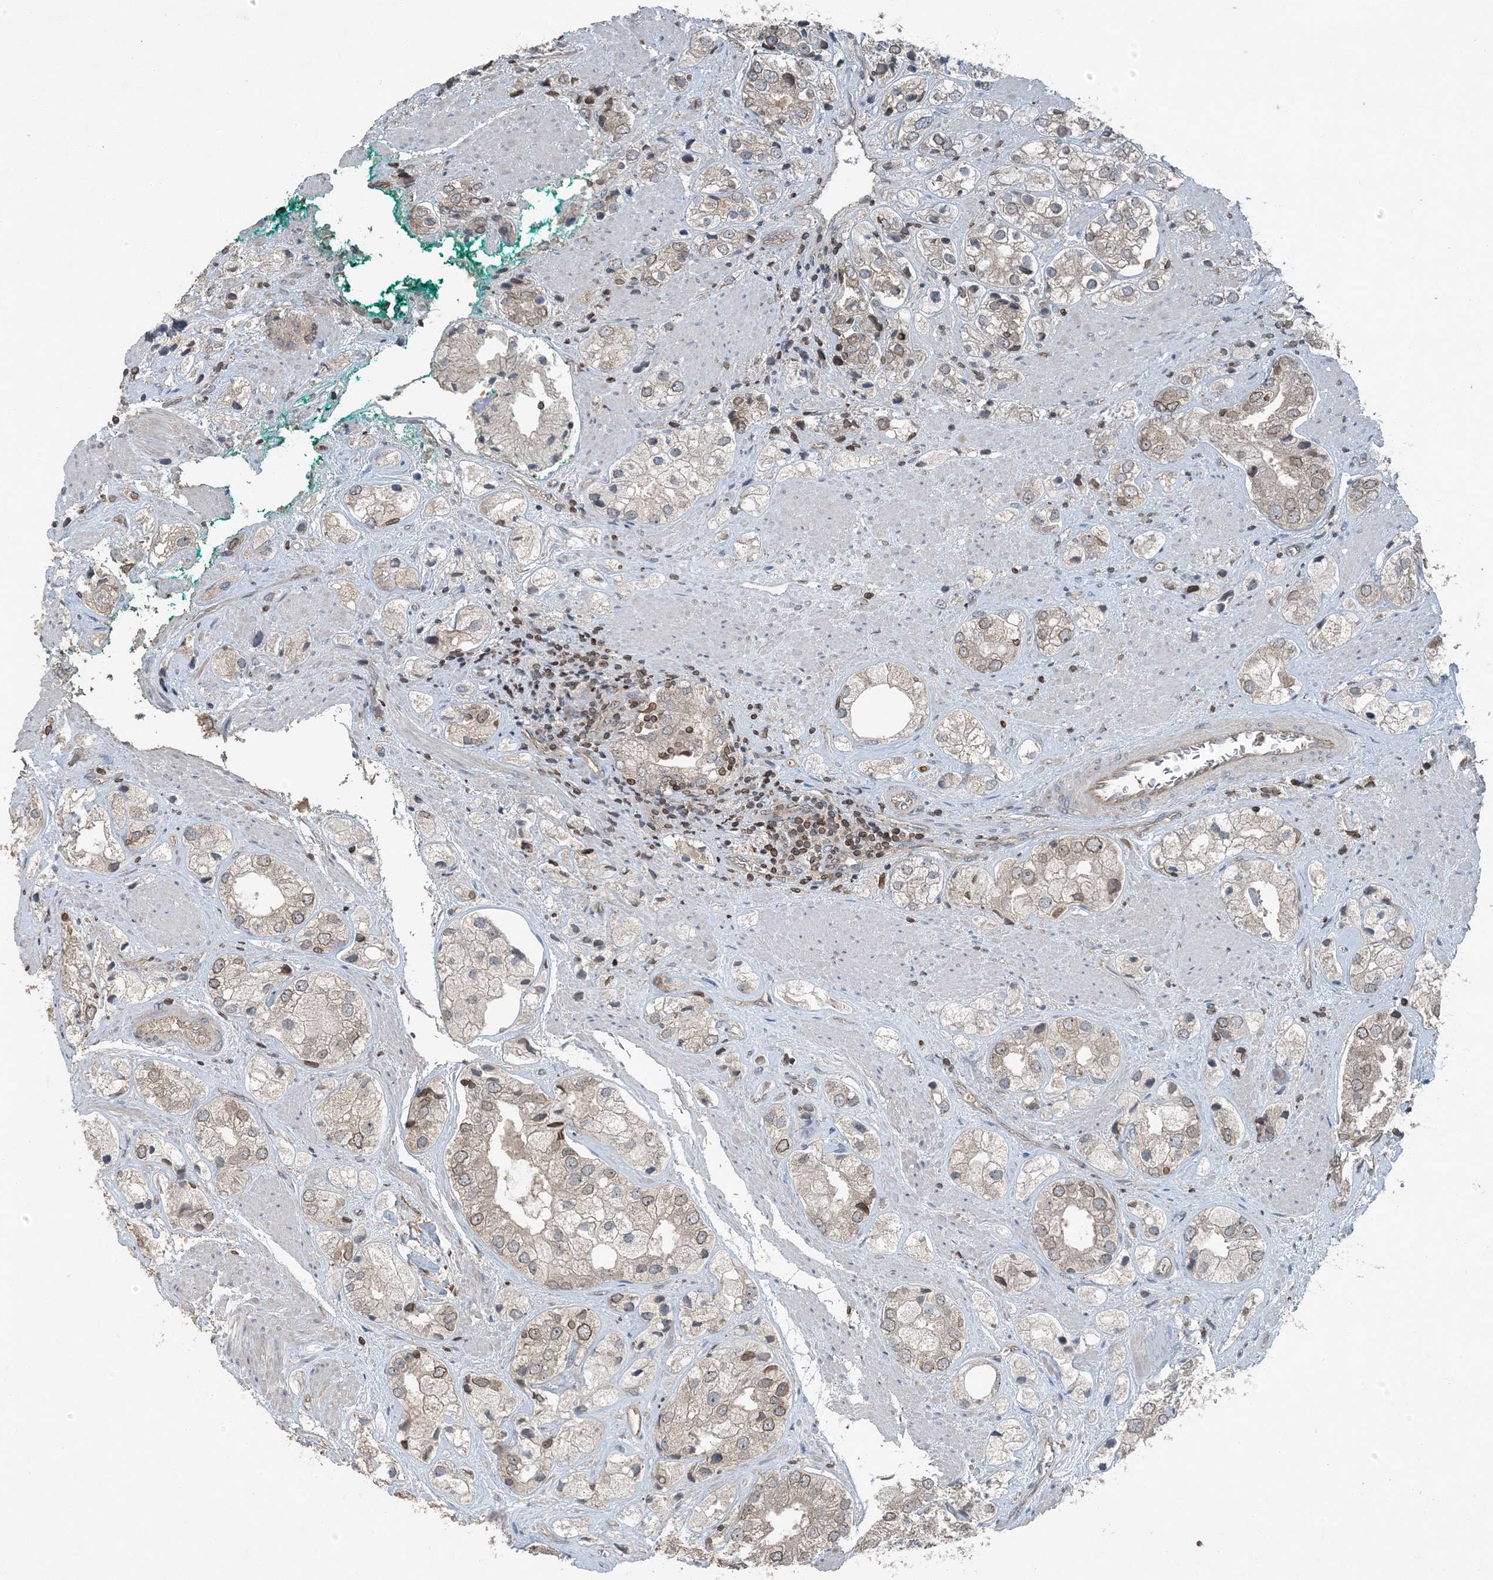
{"staining": {"intensity": "weak", "quantity": "25%-75%", "location": "cytoplasmic/membranous,nuclear"}, "tissue": "prostate cancer", "cell_type": "Tumor cells", "image_type": "cancer", "snomed": [{"axis": "morphology", "description": "Adenocarcinoma, High grade"}, {"axis": "topography", "description": "Prostate"}], "caption": "The micrograph exhibits staining of prostate cancer (high-grade adenocarcinoma), revealing weak cytoplasmic/membranous and nuclear protein expression (brown color) within tumor cells.", "gene": "ZFAND2B", "patient": {"sex": "male", "age": 50}}